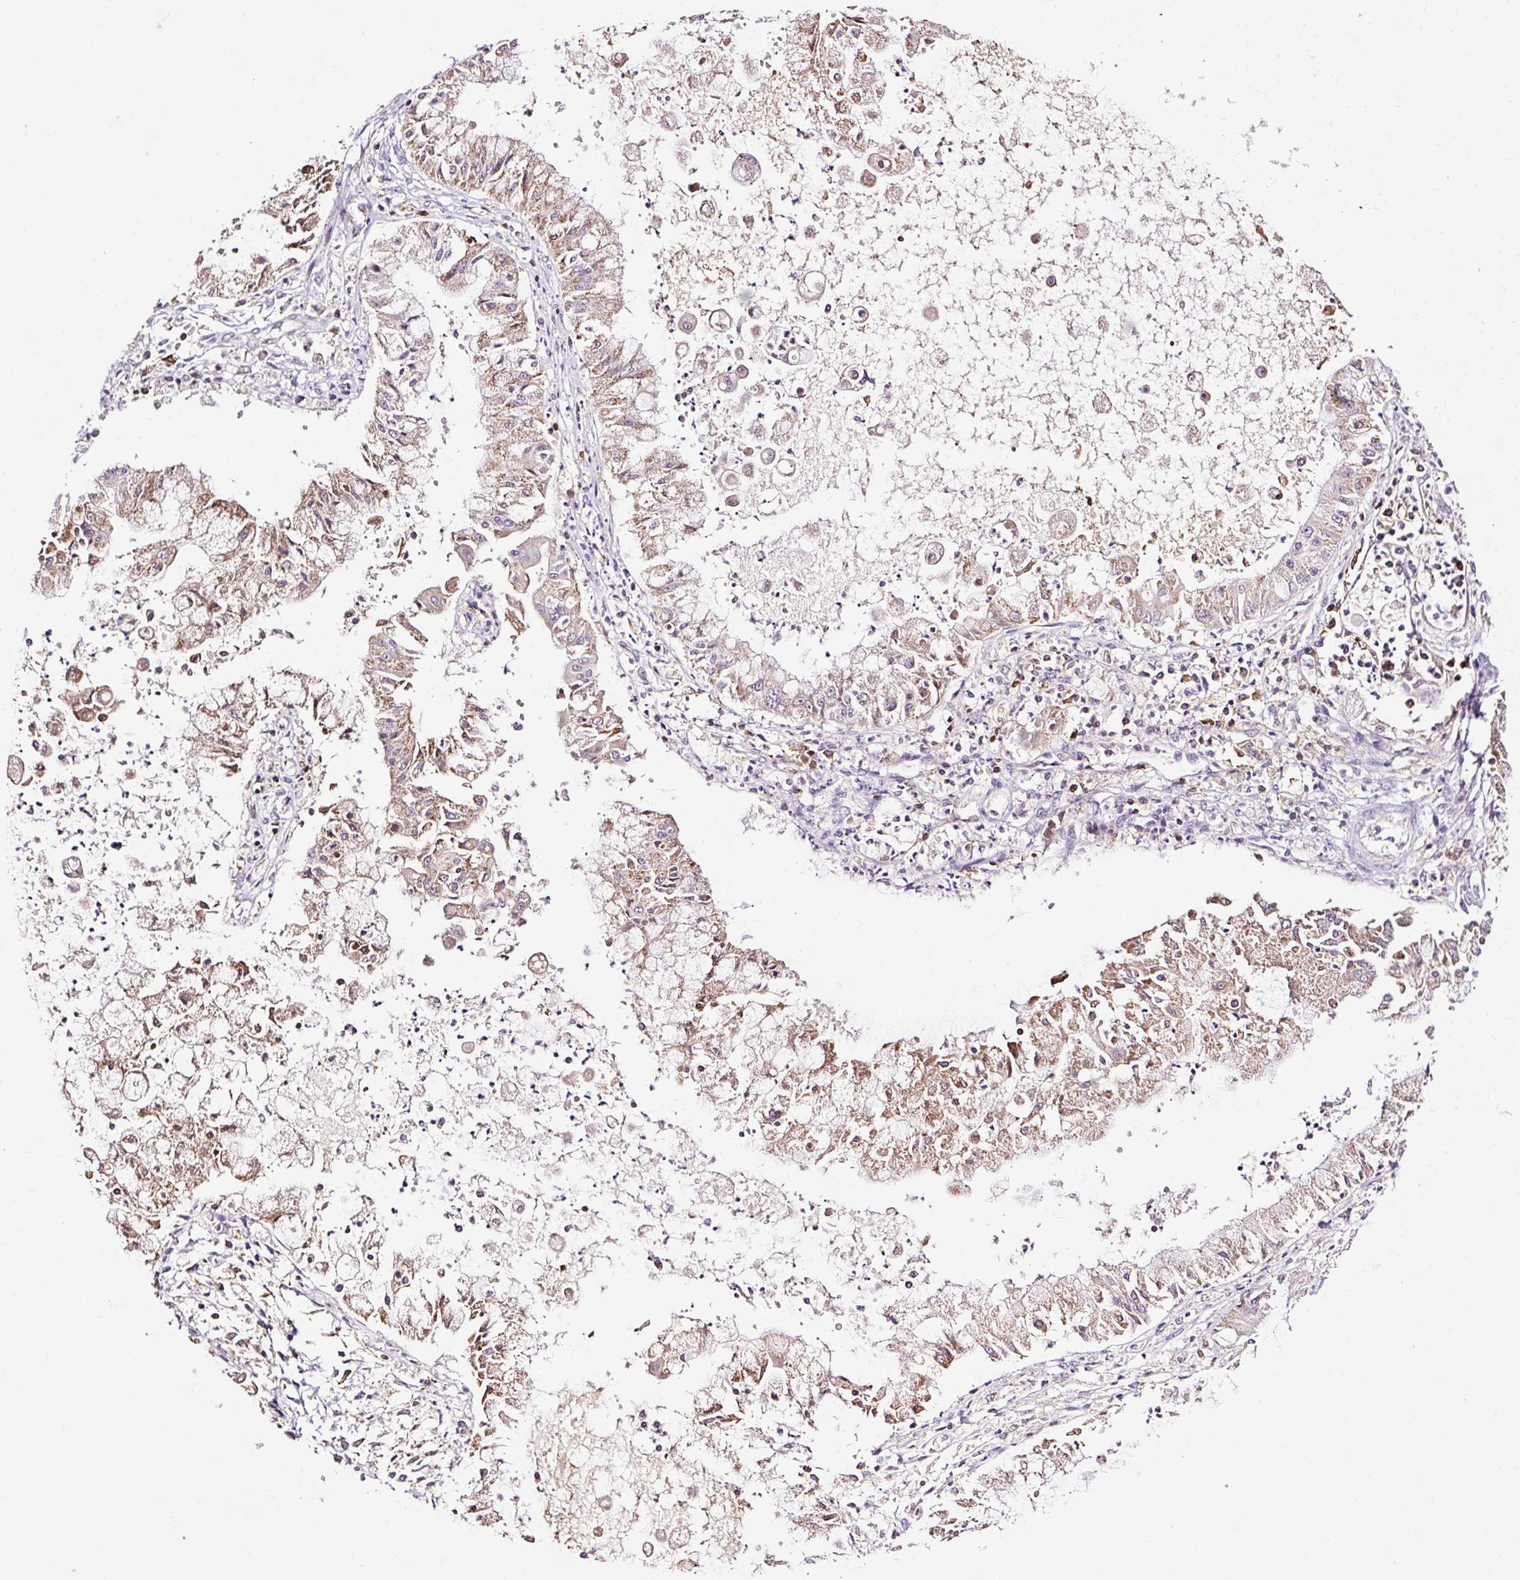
{"staining": {"intensity": "weak", "quantity": ">75%", "location": "cytoplasmic/membranous"}, "tissue": "ovarian cancer", "cell_type": "Tumor cells", "image_type": "cancer", "snomed": [{"axis": "morphology", "description": "Cystadenocarcinoma, mucinous, NOS"}, {"axis": "topography", "description": "Ovary"}], "caption": "This is an image of IHC staining of ovarian mucinous cystadenocarcinoma, which shows weak expression in the cytoplasmic/membranous of tumor cells.", "gene": "CD83", "patient": {"sex": "female", "age": 70}}